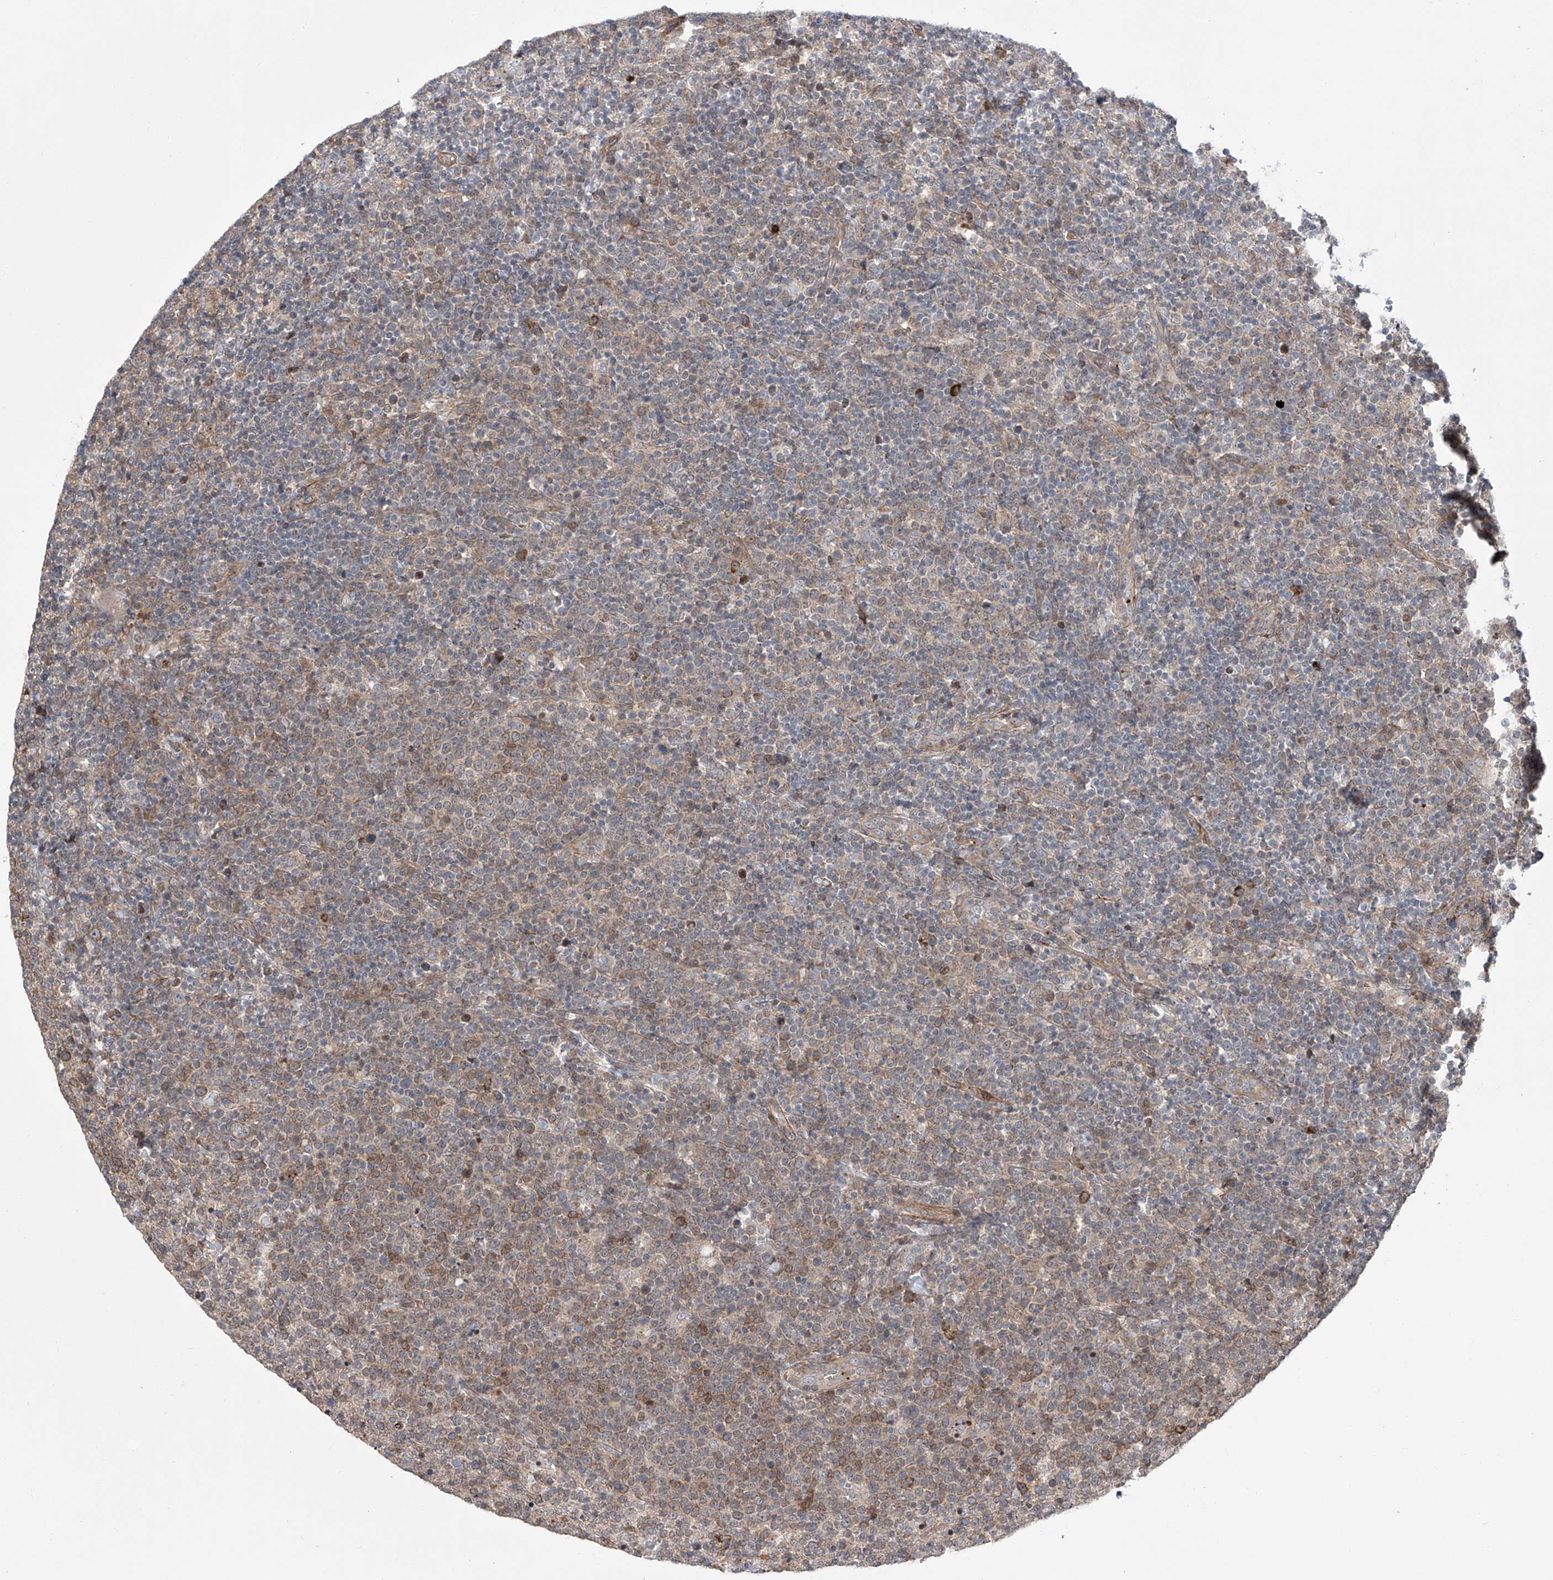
{"staining": {"intensity": "moderate", "quantity": "<25%", "location": "cytoplasmic/membranous"}, "tissue": "lymphoma", "cell_type": "Tumor cells", "image_type": "cancer", "snomed": [{"axis": "morphology", "description": "Malignant lymphoma, non-Hodgkin's type, High grade"}, {"axis": "topography", "description": "Lymph node"}], "caption": "This is an image of immunohistochemistry (IHC) staining of lymphoma, which shows moderate staining in the cytoplasmic/membranous of tumor cells.", "gene": "APAF1", "patient": {"sex": "male", "age": 61}}